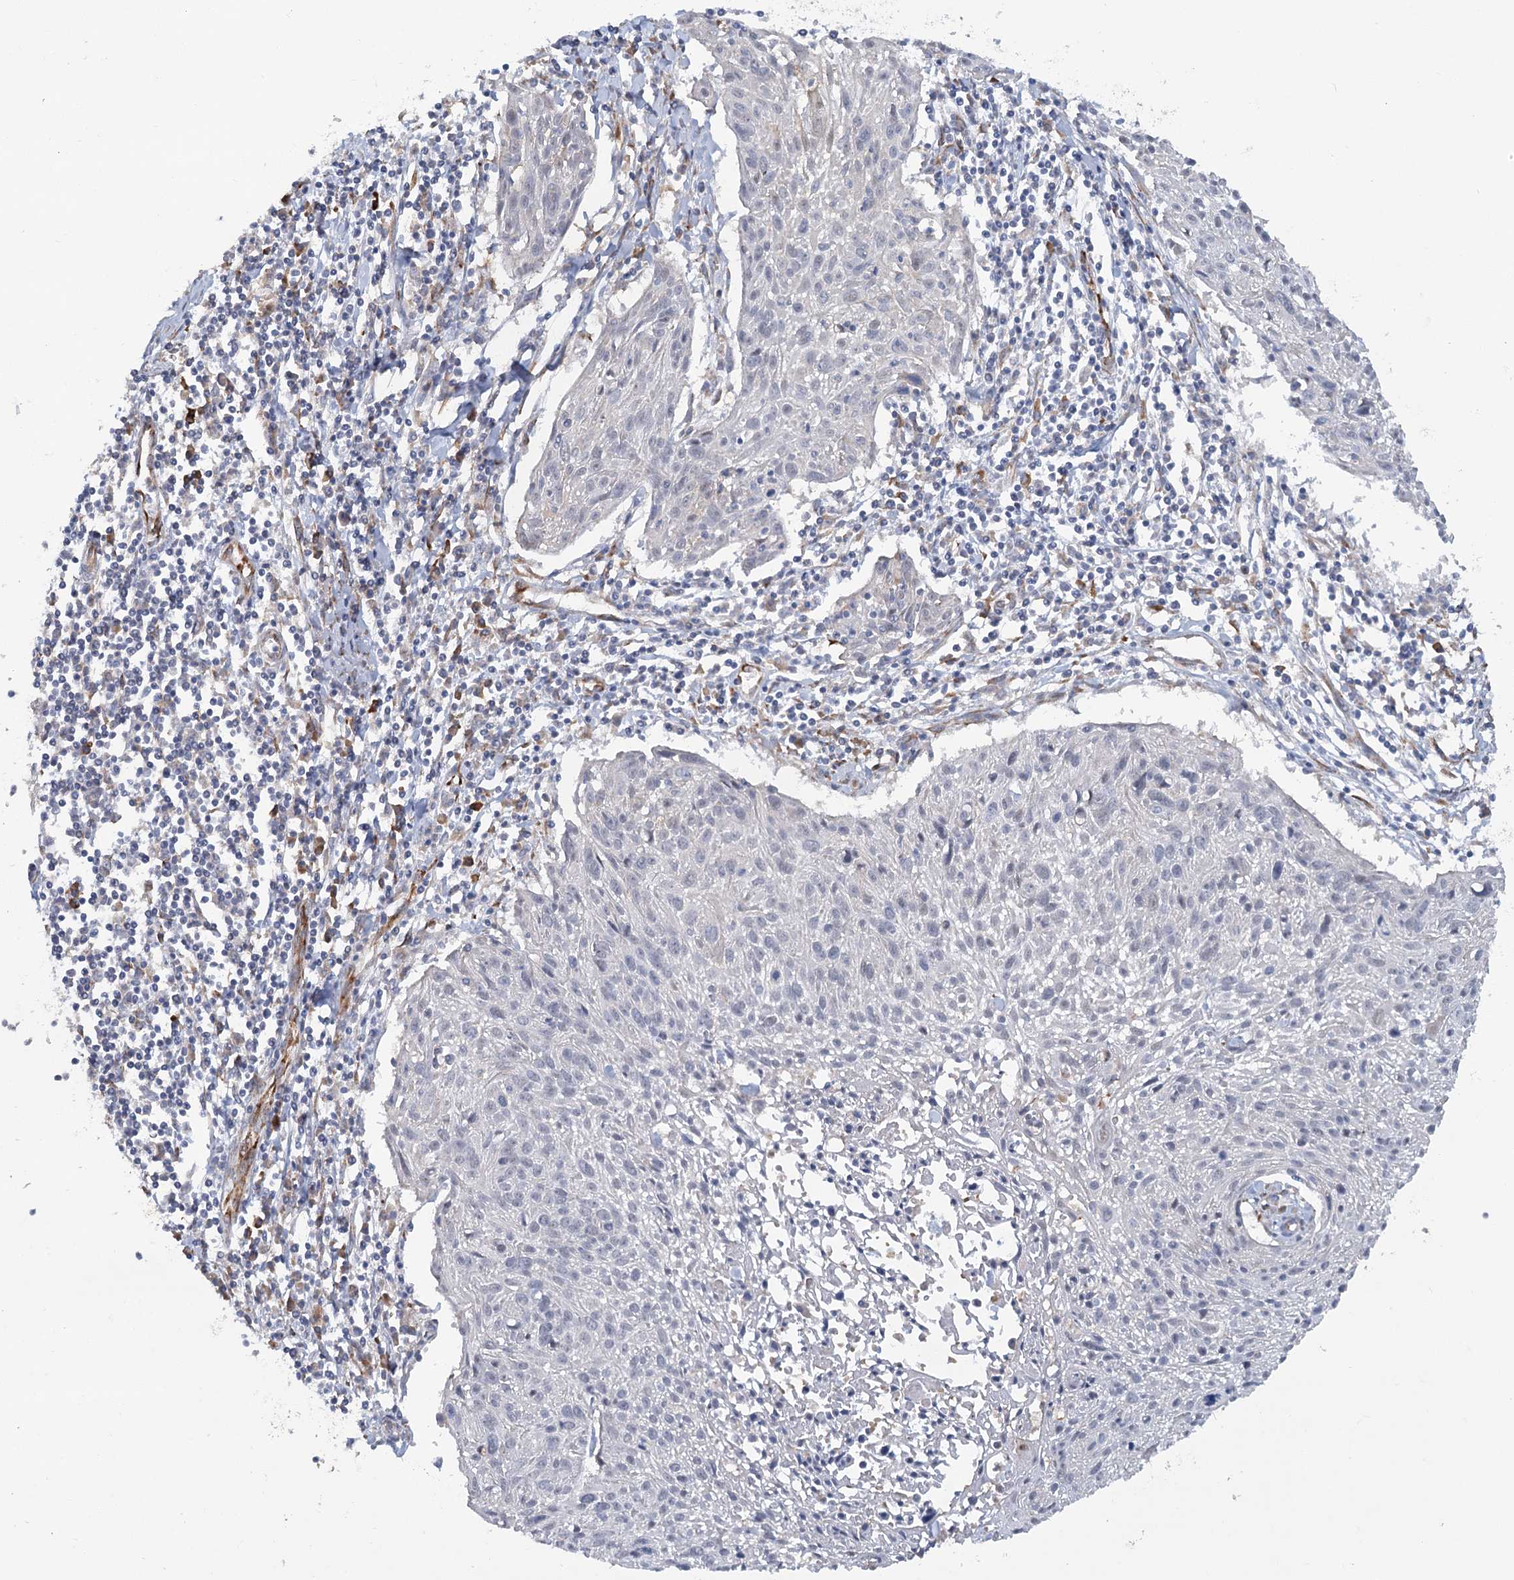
{"staining": {"intensity": "negative", "quantity": "none", "location": "none"}, "tissue": "cervical cancer", "cell_type": "Tumor cells", "image_type": "cancer", "snomed": [{"axis": "morphology", "description": "Squamous cell carcinoma, NOS"}, {"axis": "topography", "description": "Cervix"}], "caption": "The photomicrograph exhibits no significant staining in tumor cells of cervical squamous cell carcinoma.", "gene": "CIB4", "patient": {"sex": "female", "age": 51}}